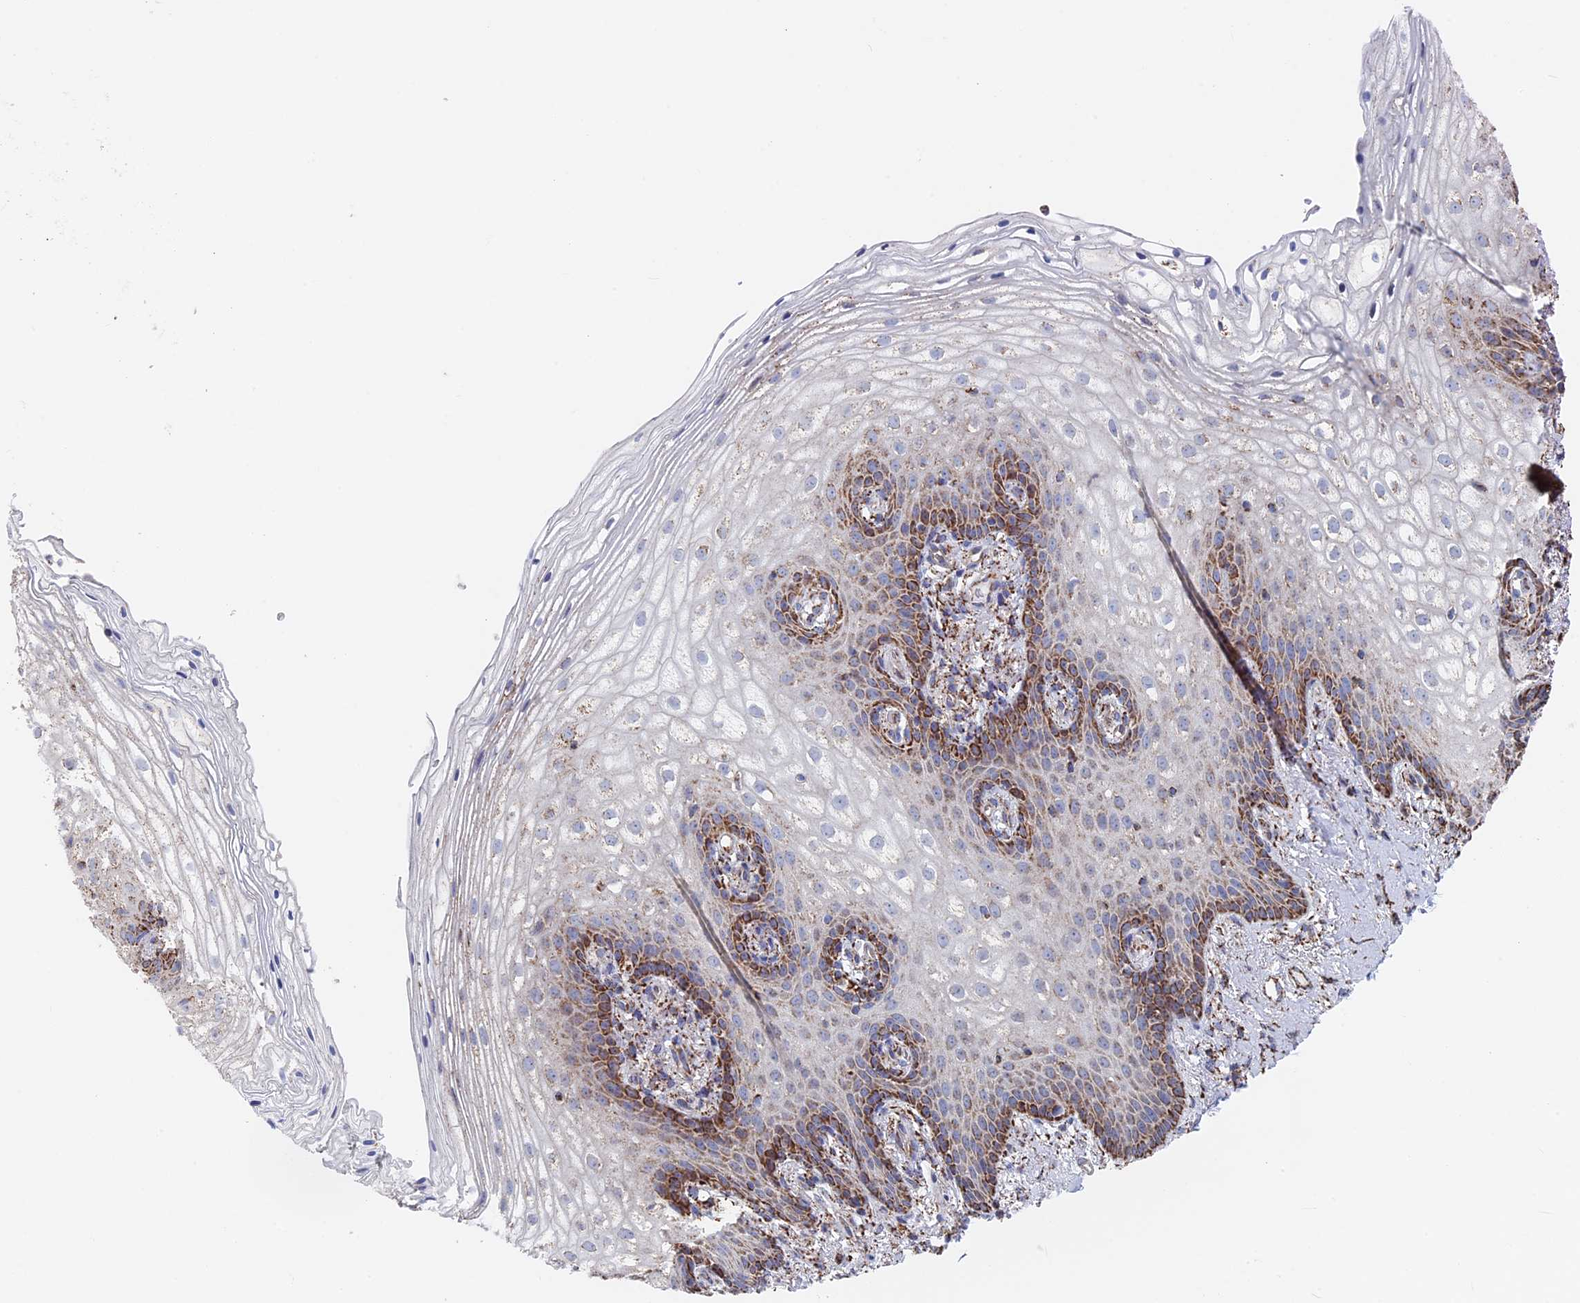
{"staining": {"intensity": "strong", "quantity": "25%-75%", "location": "cytoplasmic/membranous"}, "tissue": "vagina", "cell_type": "Squamous epithelial cells", "image_type": "normal", "snomed": [{"axis": "morphology", "description": "Normal tissue, NOS"}, {"axis": "topography", "description": "Vagina"}], "caption": "IHC staining of normal vagina, which displays high levels of strong cytoplasmic/membranous positivity in about 25%-75% of squamous epithelial cells indicating strong cytoplasmic/membranous protein positivity. The staining was performed using DAB (brown) for protein detection and nuclei were counterstained in hematoxylin (blue).", "gene": "SEC24D", "patient": {"sex": "female", "age": 60}}